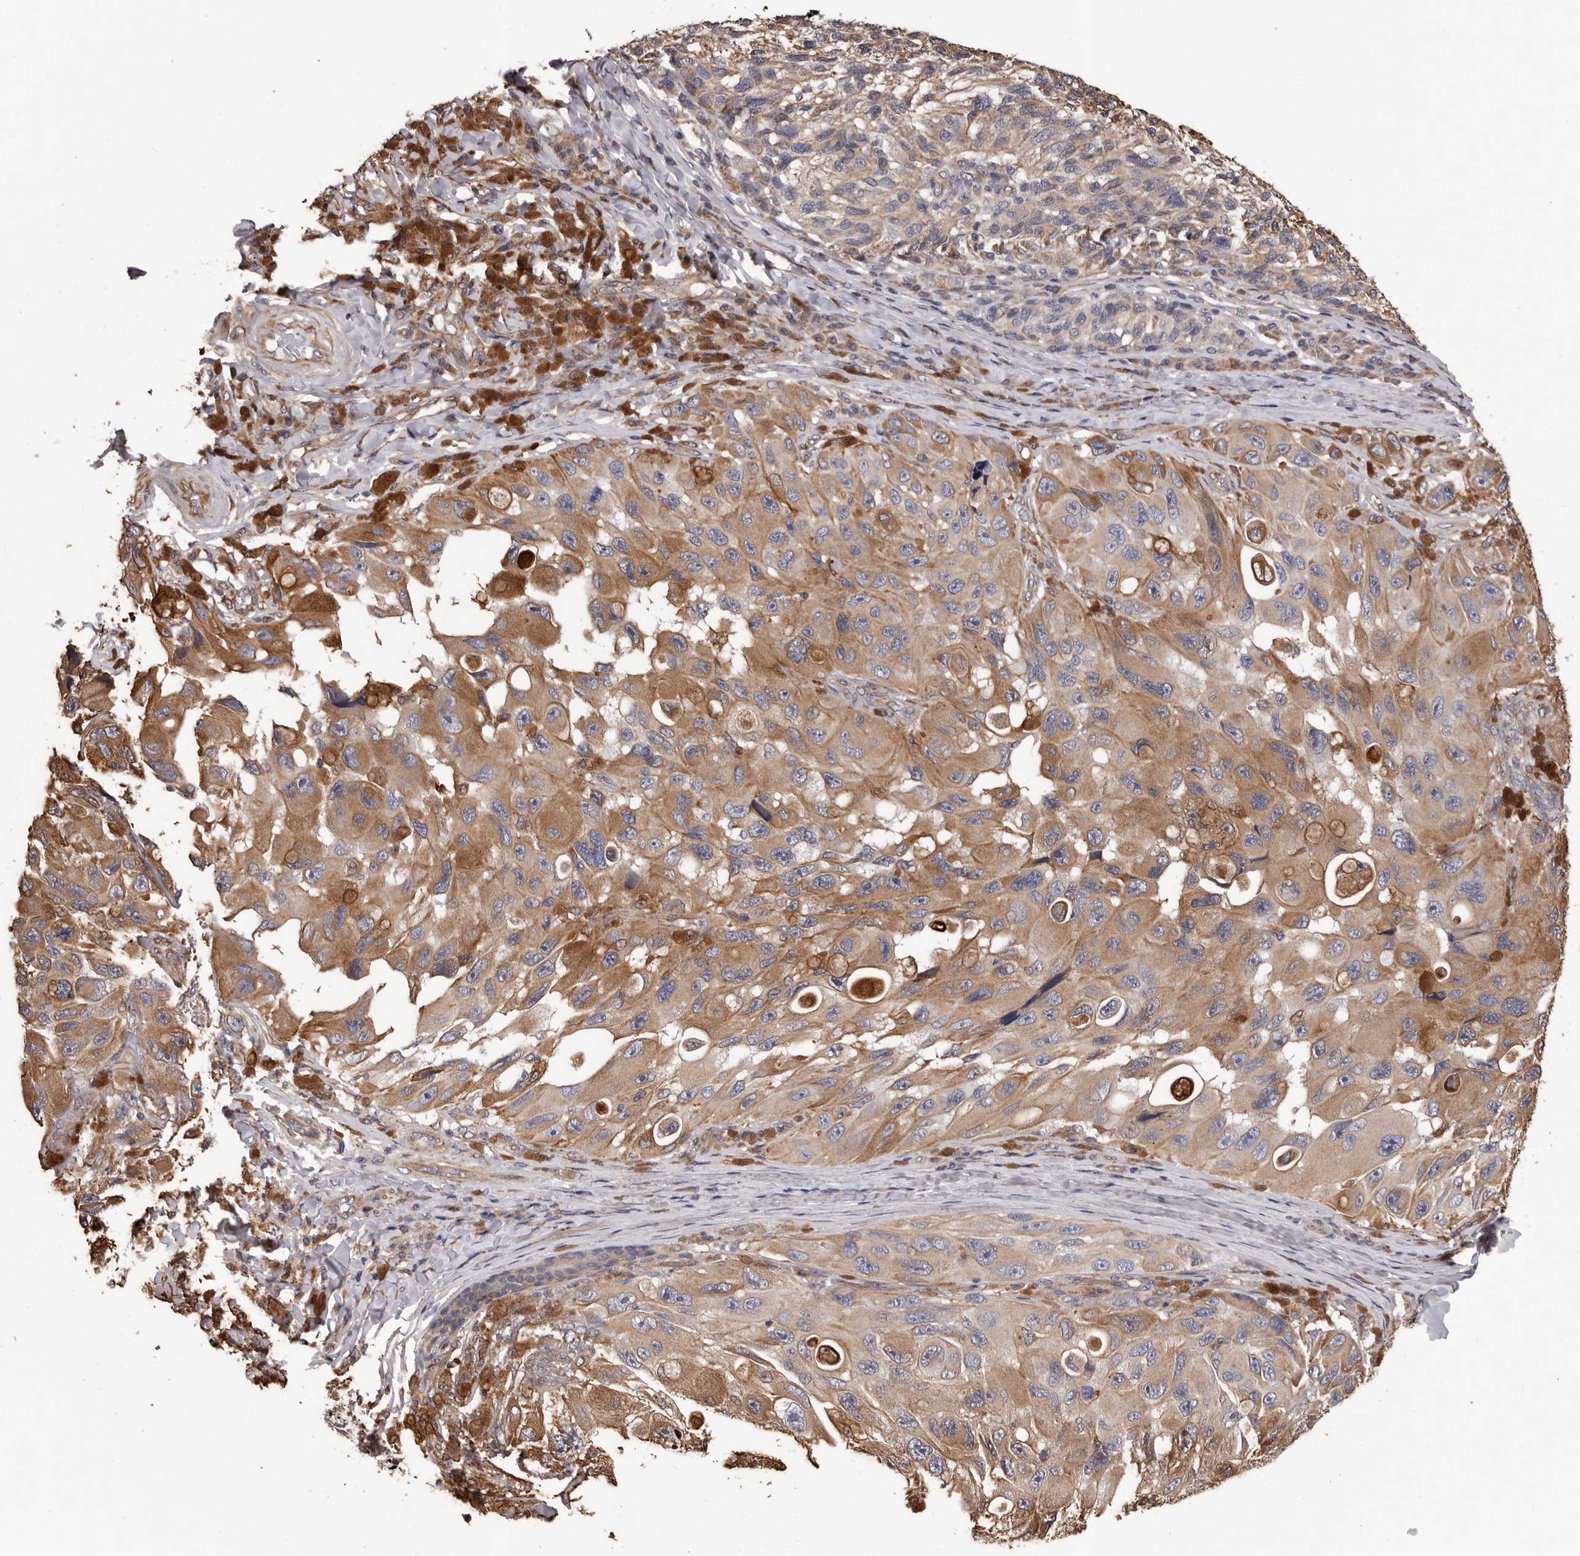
{"staining": {"intensity": "moderate", "quantity": ">75%", "location": "cytoplasmic/membranous"}, "tissue": "melanoma", "cell_type": "Tumor cells", "image_type": "cancer", "snomed": [{"axis": "morphology", "description": "Malignant melanoma, NOS"}, {"axis": "topography", "description": "Skin"}], "caption": "Immunohistochemical staining of melanoma reveals moderate cytoplasmic/membranous protein expression in approximately >75% of tumor cells.", "gene": "CEP104", "patient": {"sex": "female", "age": 73}}